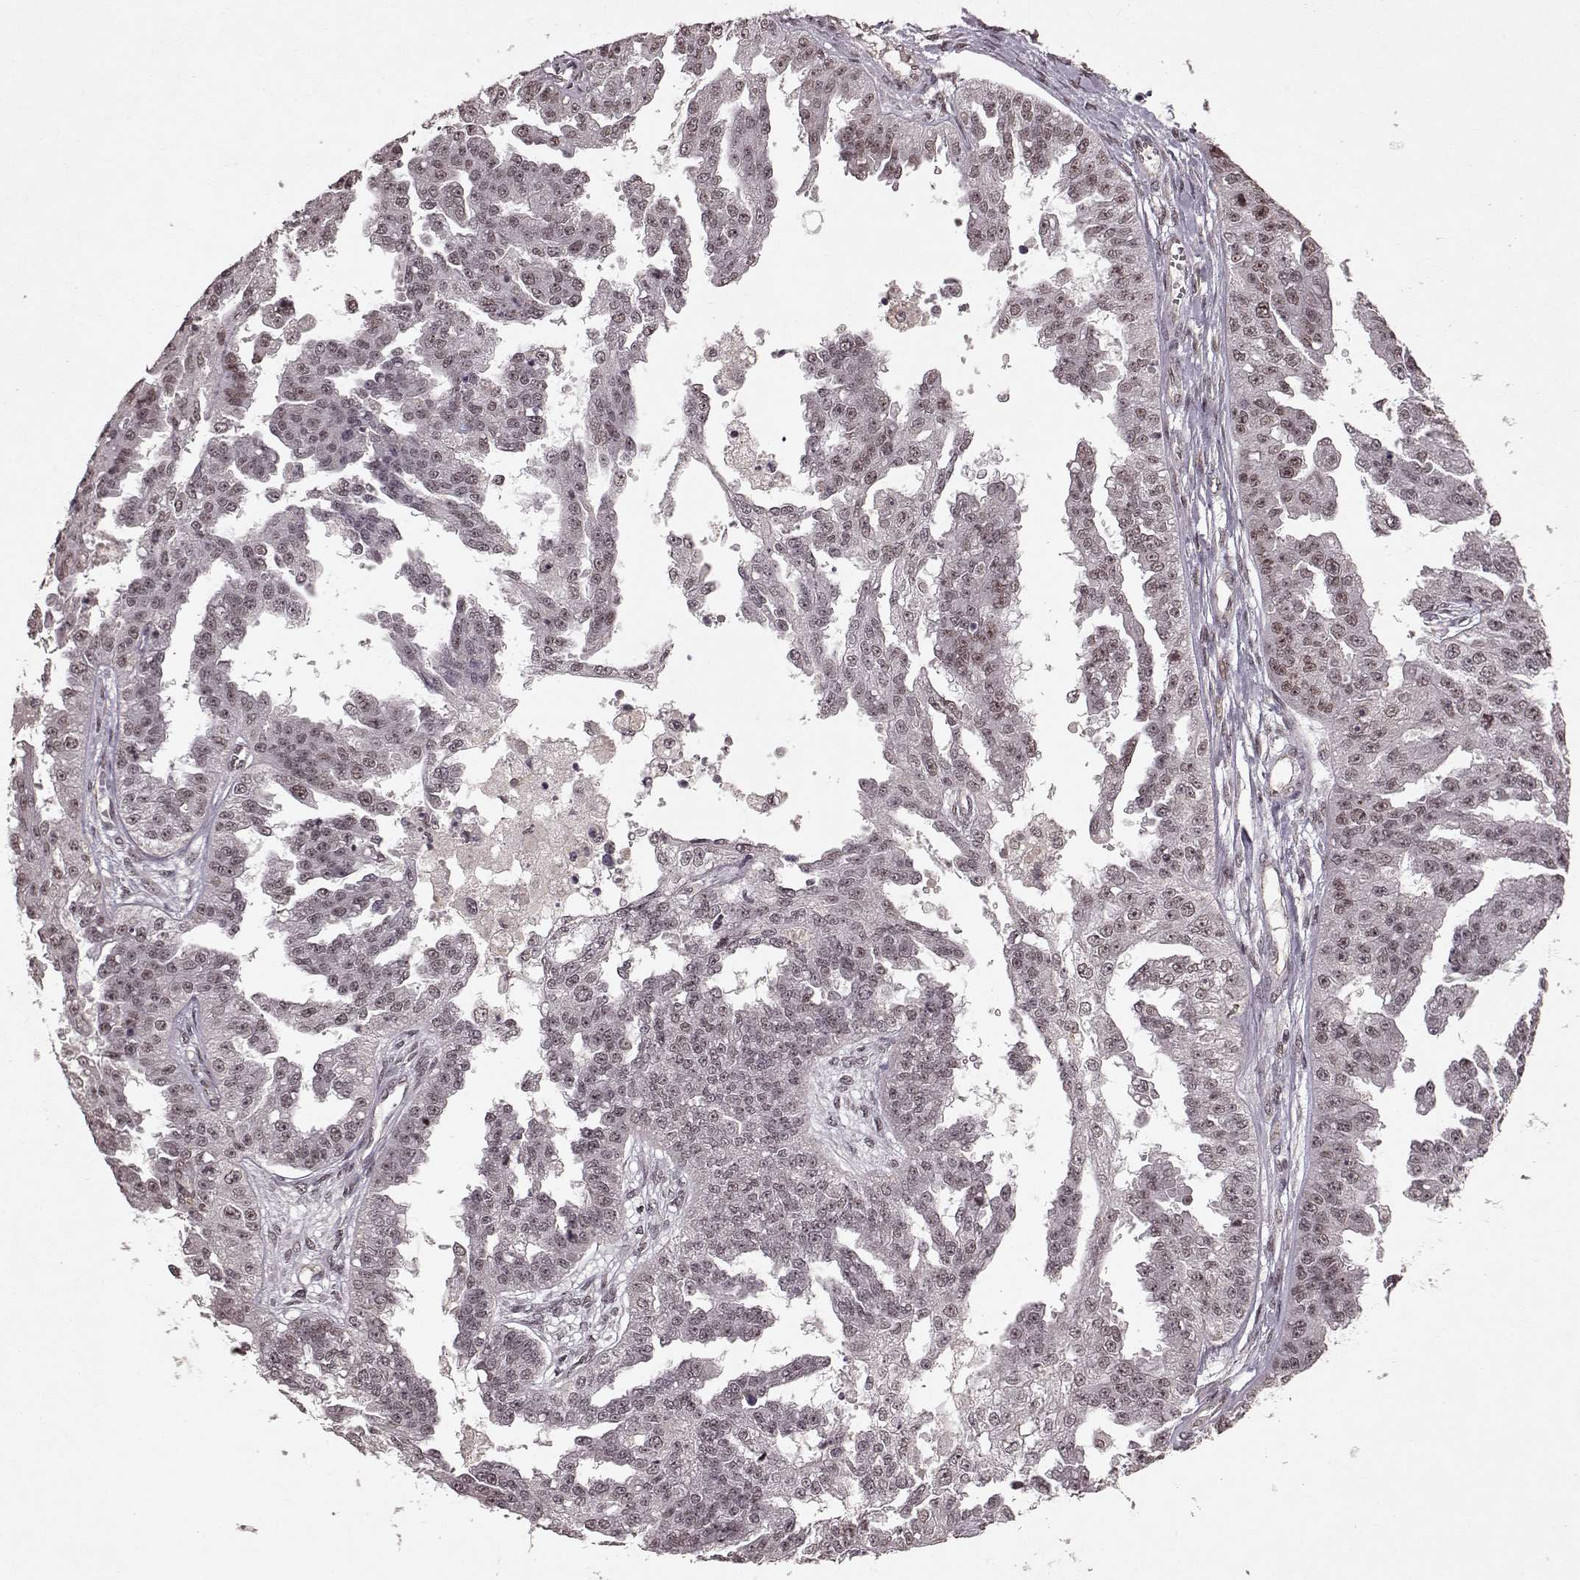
{"staining": {"intensity": "weak", "quantity": "<25%", "location": "nuclear"}, "tissue": "ovarian cancer", "cell_type": "Tumor cells", "image_type": "cancer", "snomed": [{"axis": "morphology", "description": "Cystadenocarcinoma, serous, NOS"}, {"axis": "topography", "description": "Ovary"}], "caption": "A photomicrograph of human ovarian cancer is negative for staining in tumor cells.", "gene": "RRAGD", "patient": {"sex": "female", "age": 58}}